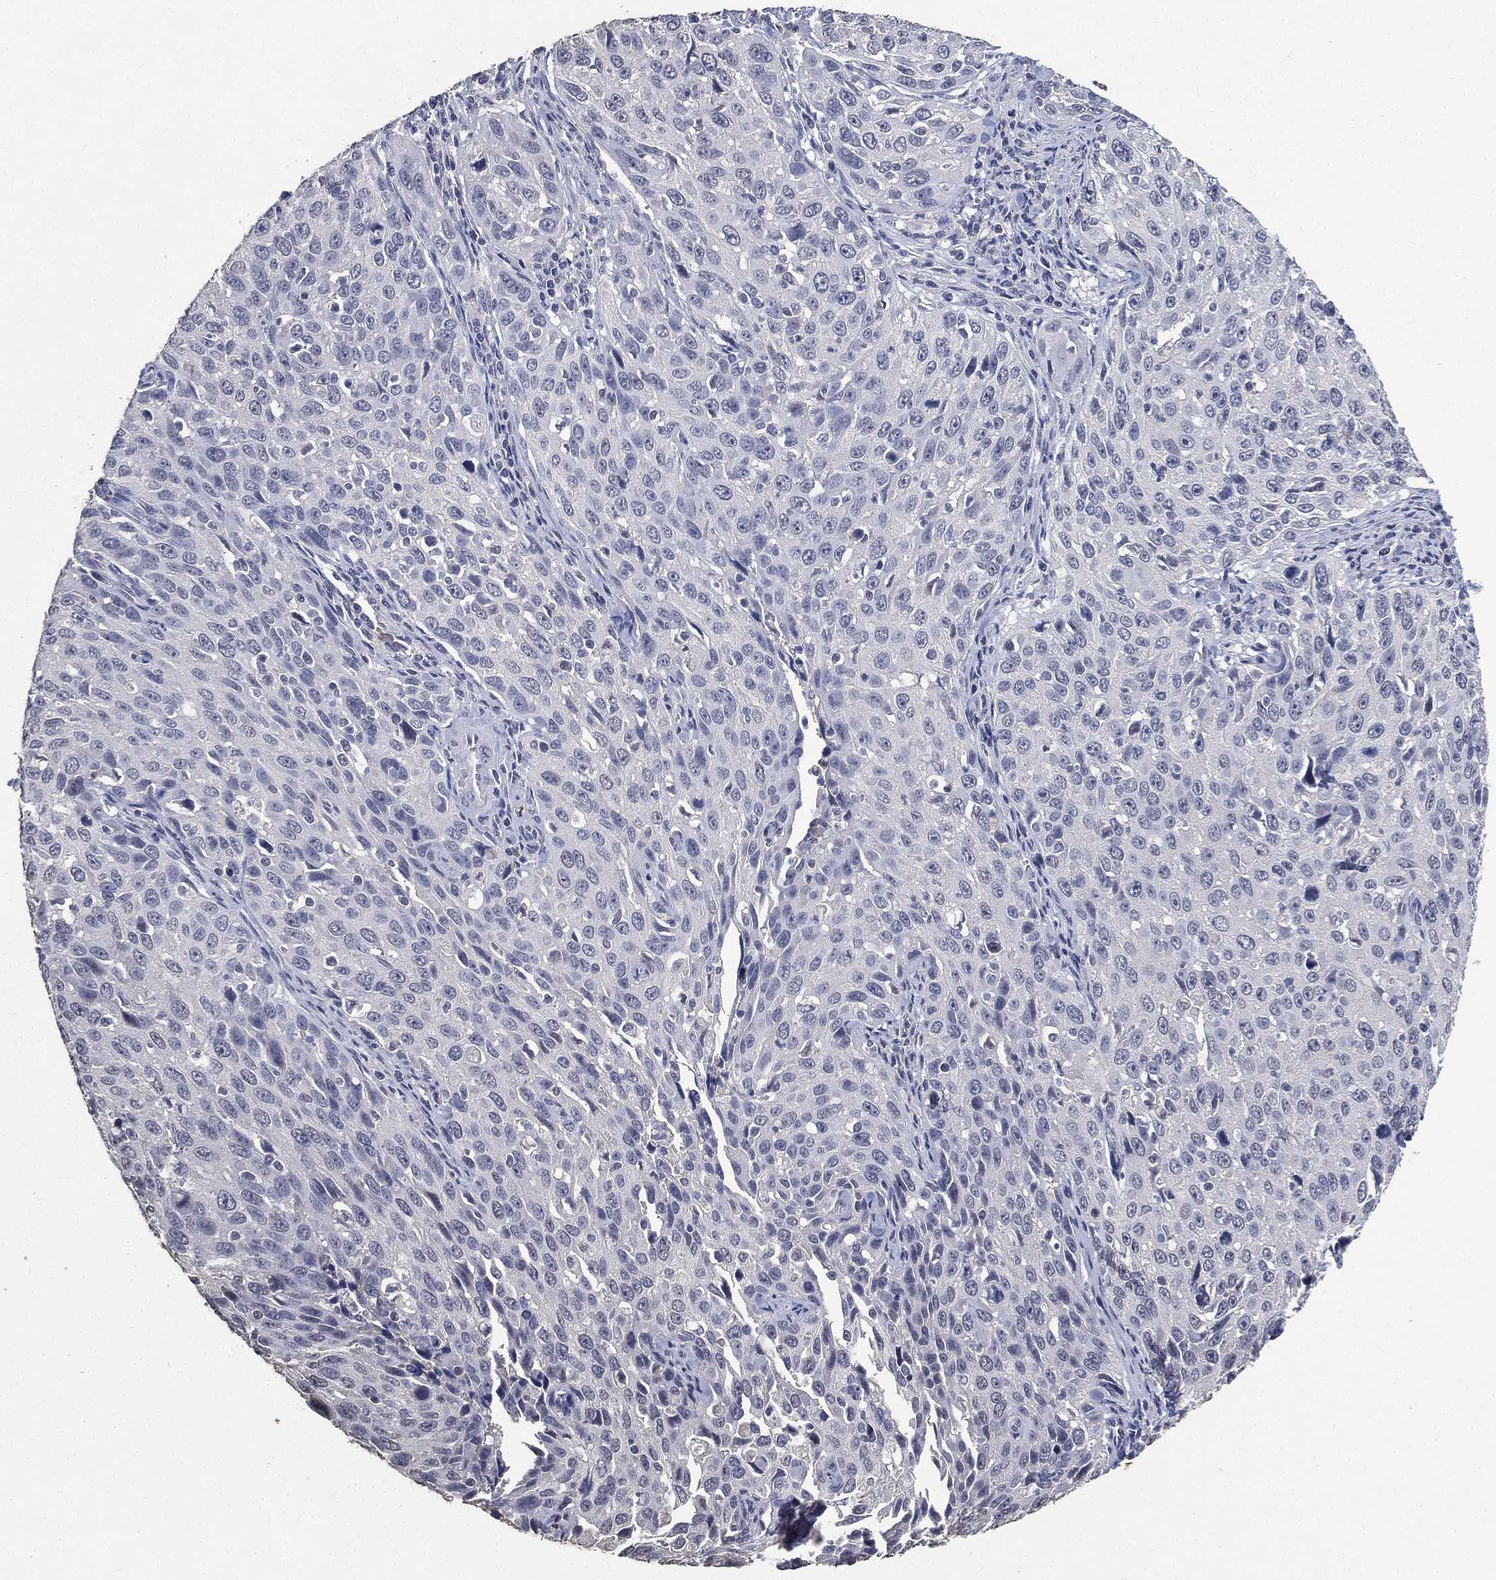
{"staining": {"intensity": "negative", "quantity": "none", "location": "none"}, "tissue": "cervical cancer", "cell_type": "Tumor cells", "image_type": "cancer", "snomed": [{"axis": "morphology", "description": "Squamous cell carcinoma, NOS"}, {"axis": "topography", "description": "Cervix"}], "caption": "The photomicrograph demonstrates no staining of tumor cells in cervical squamous cell carcinoma.", "gene": "DSG1", "patient": {"sex": "female", "age": 26}}